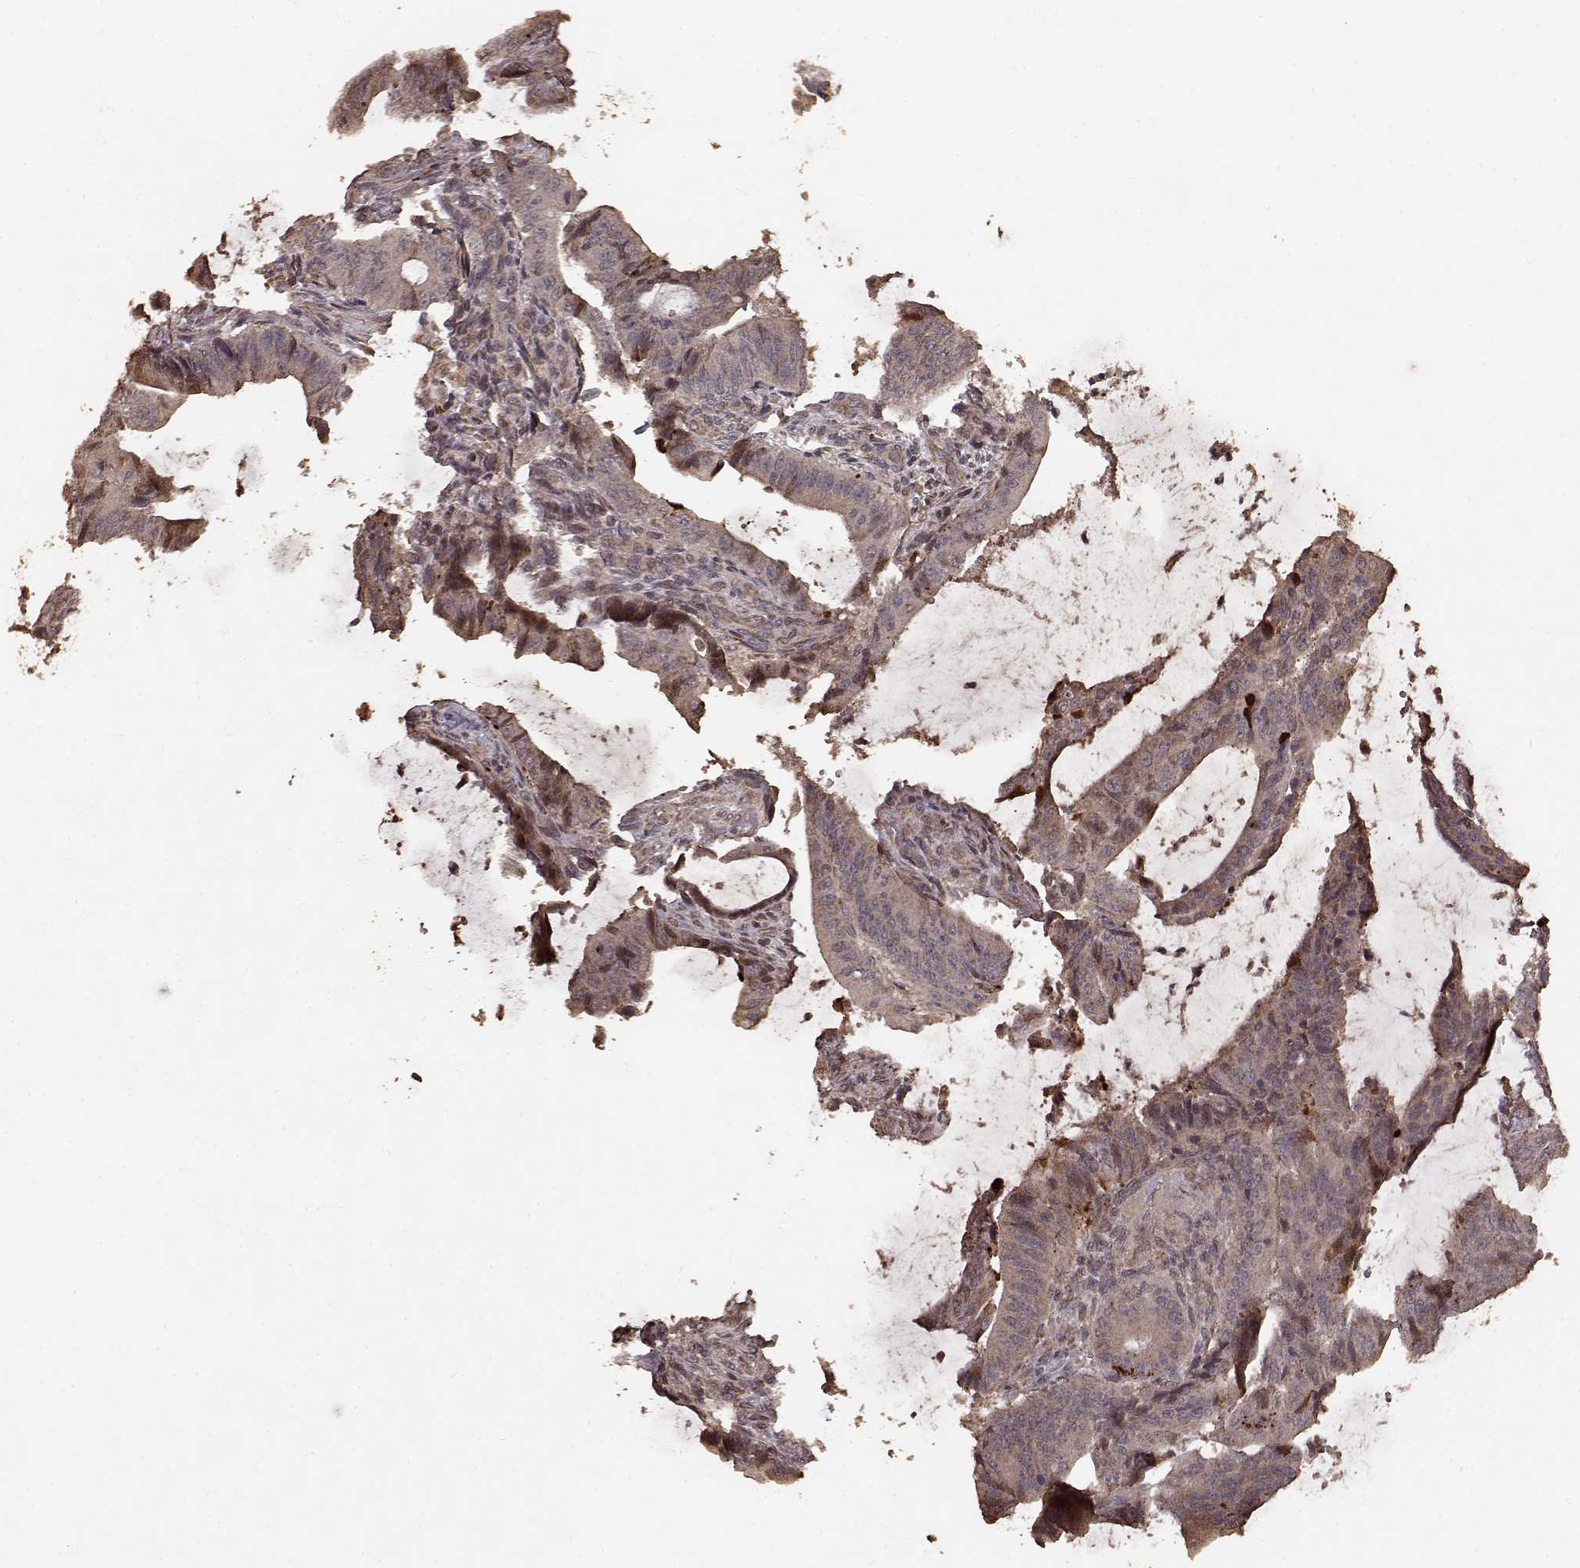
{"staining": {"intensity": "moderate", "quantity": "25%-75%", "location": "cytoplasmic/membranous"}, "tissue": "colorectal cancer", "cell_type": "Tumor cells", "image_type": "cancer", "snomed": [{"axis": "morphology", "description": "Adenocarcinoma, NOS"}, {"axis": "topography", "description": "Colon"}], "caption": "A brown stain highlights moderate cytoplasmic/membranous positivity of a protein in human colorectal cancer (adenocarcinoma) tumor cells.", "gene": "USP15", "patient": {"sex": "female", "age": 43}}